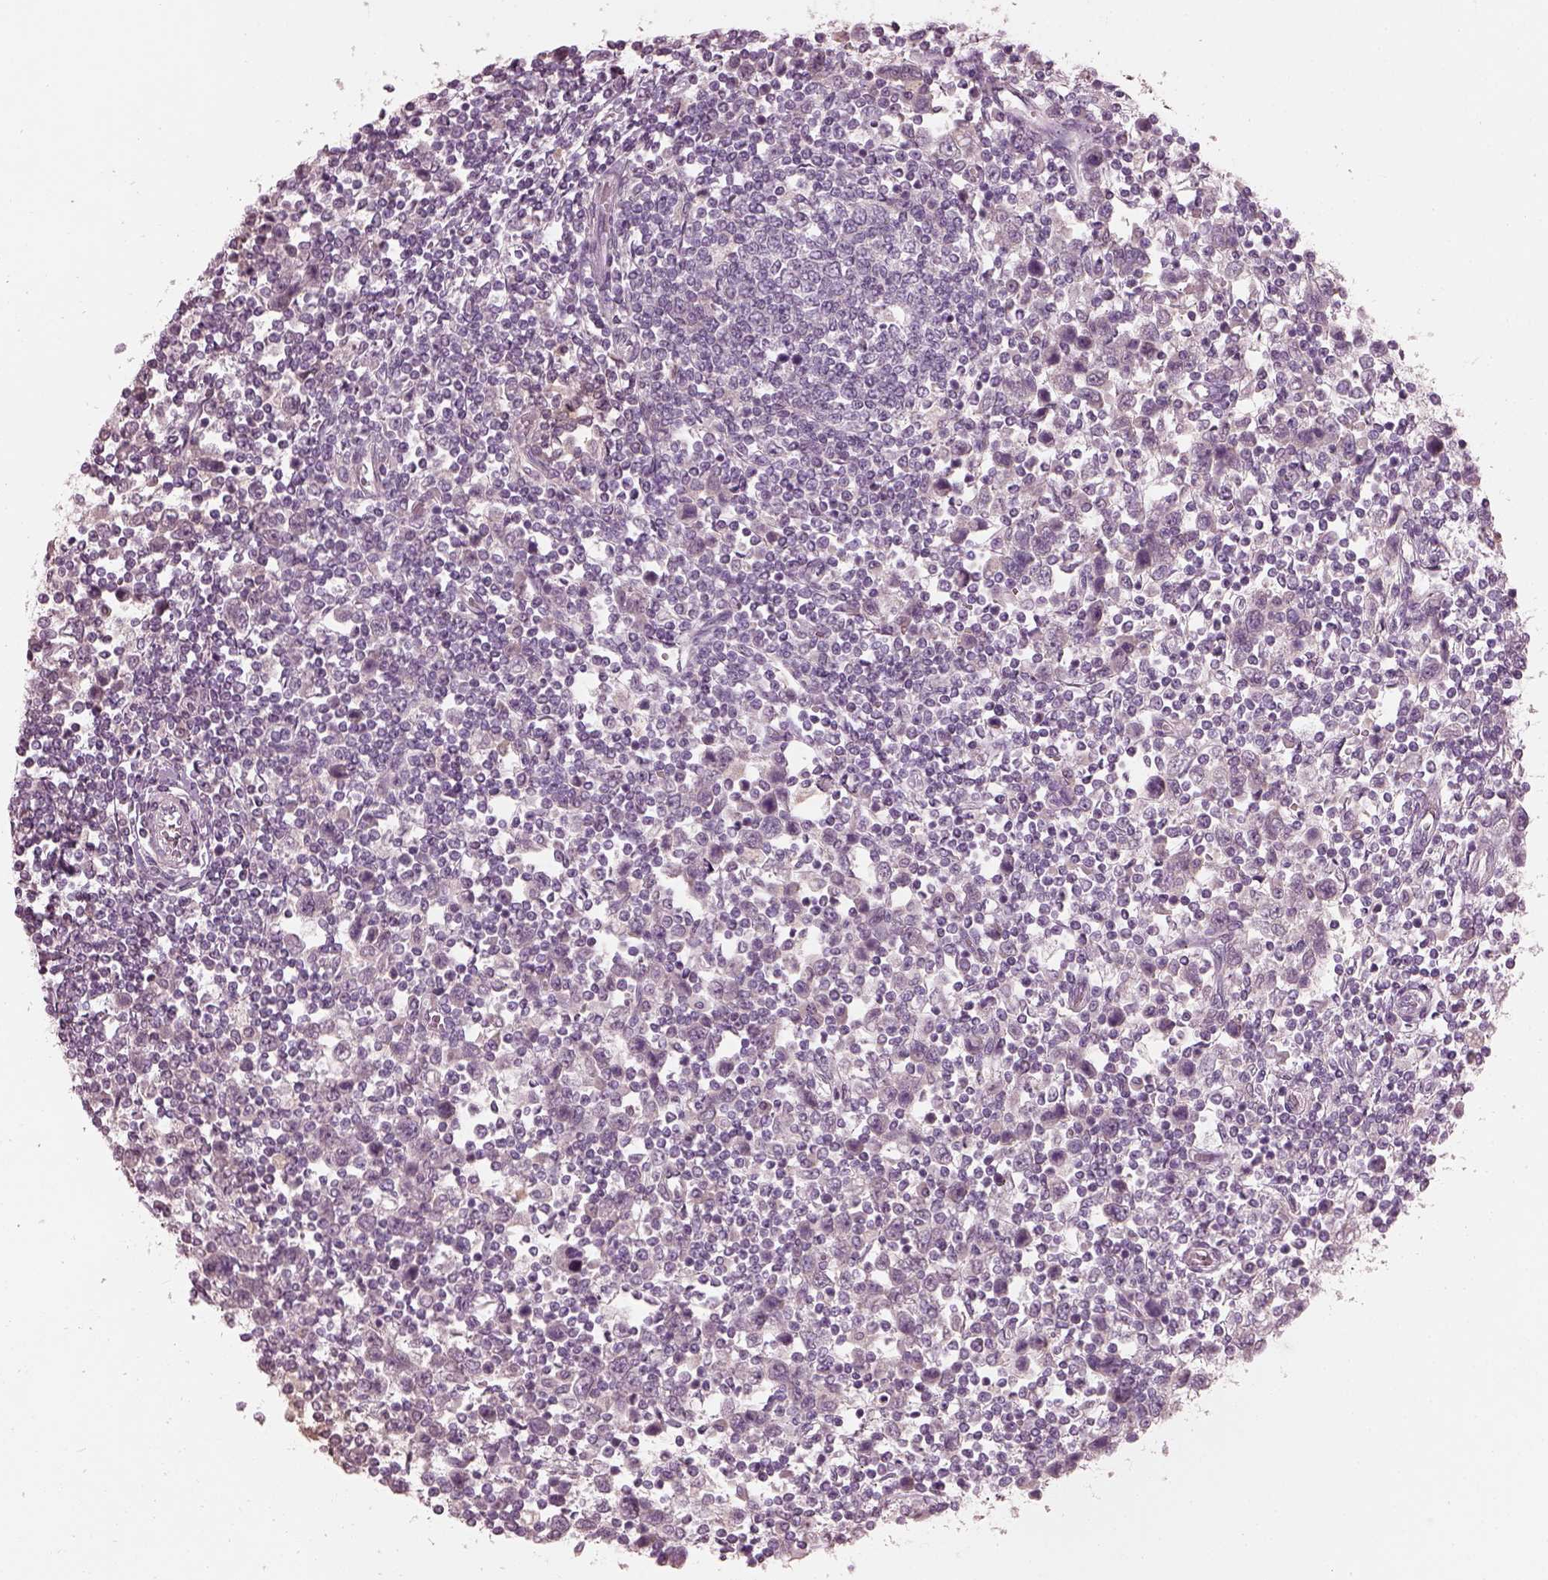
{"staining": {"intensity": "negative", "quantity": "none", "location": "none"}, "tissue": "testis cancer", "cell_type": "Tumor cells", "image_type": "cancer", "snomed": [{"axis": "morphology", "description": "Normal tissue, NOS"}, {"axis": "morphology", "description": "Seminoma, NOS"}, {"axis": "topography", "description": "Testis"}, {"axis": "topography", "description": "Epididymis"}], "caption": "Tumor cells show no significant protein expression in seminoma (testis).", "gene": "OPTC", "patient": {"sex": "male", "age": 34}}